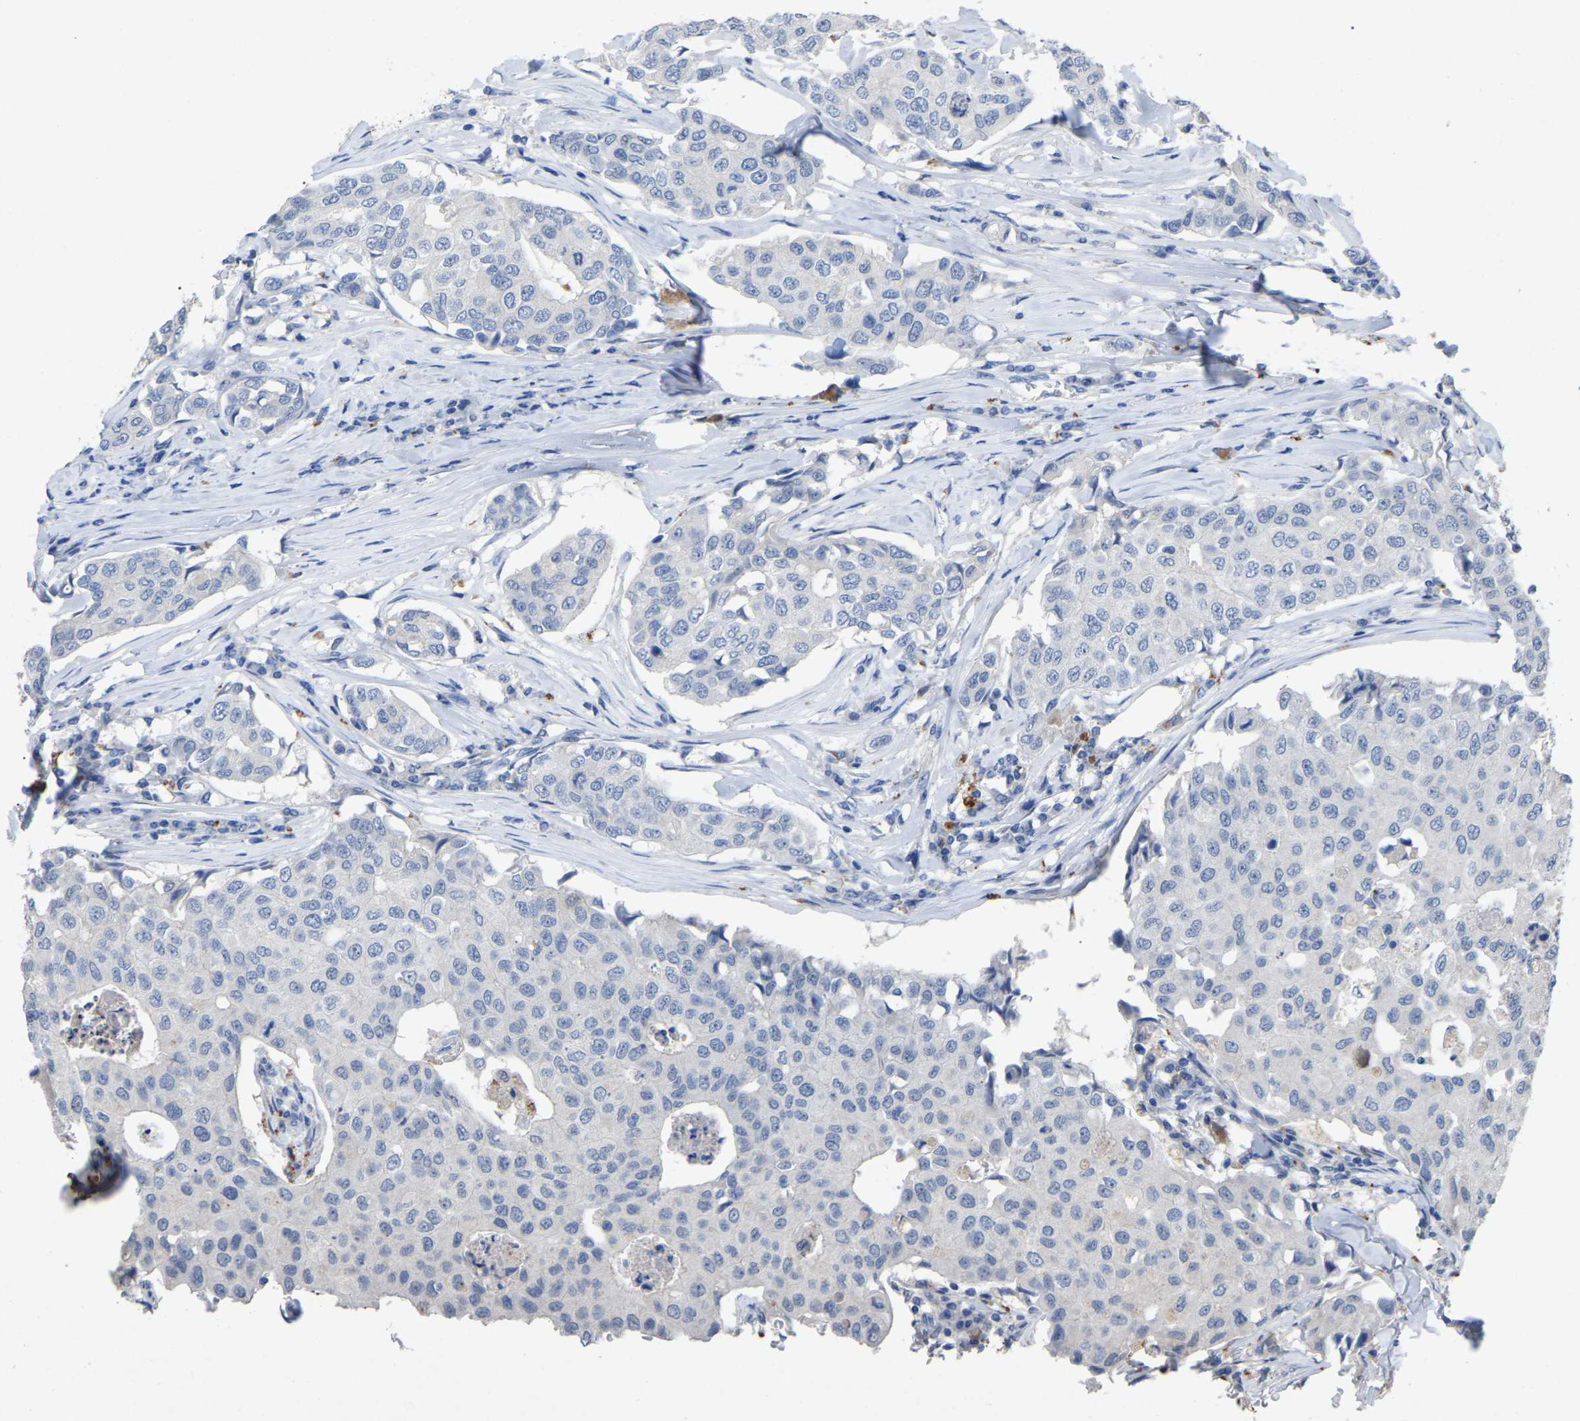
{"staining": {"intensity": "negative", "quantity": "none", "location": "none"}, "tissue": "breast cancer", "cell_type": "Tumor cells", "image_type": "cancer", "snomed": [{"axis": "morphology", "description": "Duct carcinoma"}, {"axis": "topography", "description": "Breast"}], "caption": "Tumor cells are negative for brown protein staining in breast infiltrating ductal carcinoma.", "gene": "SMPD2", "patient": {"sex": "female", "age": 80}}